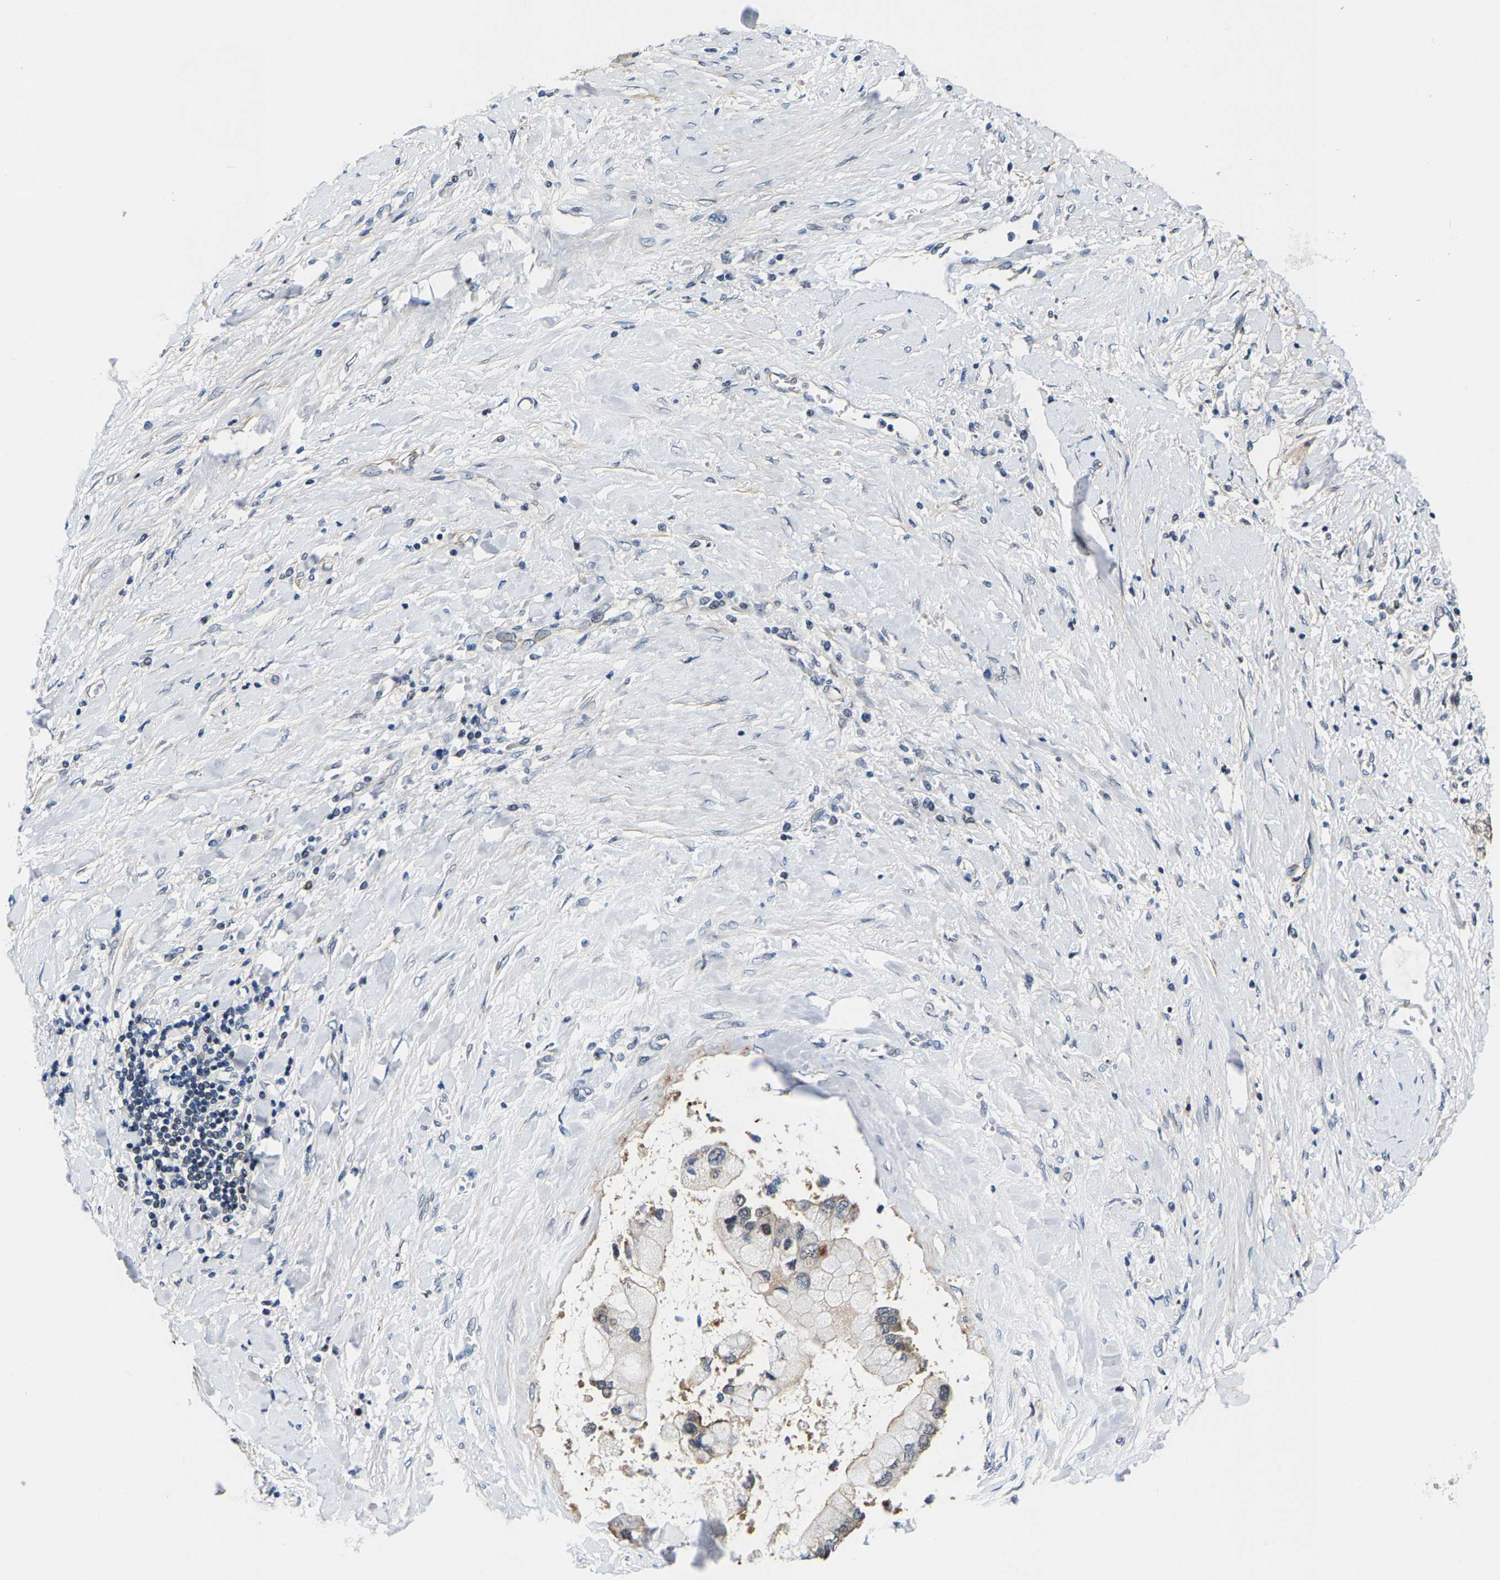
{"staining": {"intensity": "weak", "quantity": "<25%", "location": "cytoplasmic/membranous"}, "tissue": "liver cancer", "cell_type": "Tumor cells", "image_type": "cancer", "snomed": [{"axis": "morphology", "description": "Cholangiocarcinoma"}, {"axis": "topography", "description": "Liver"}], "caption": "Immunohistochemistry (IHC) micrograph of cholangiocarcinoma (liver) stained for a protein (brown), which reveals no expression in tumor cells.", "gene": "GTPBP10", "patient": {"sex": "male", "age": 50}}